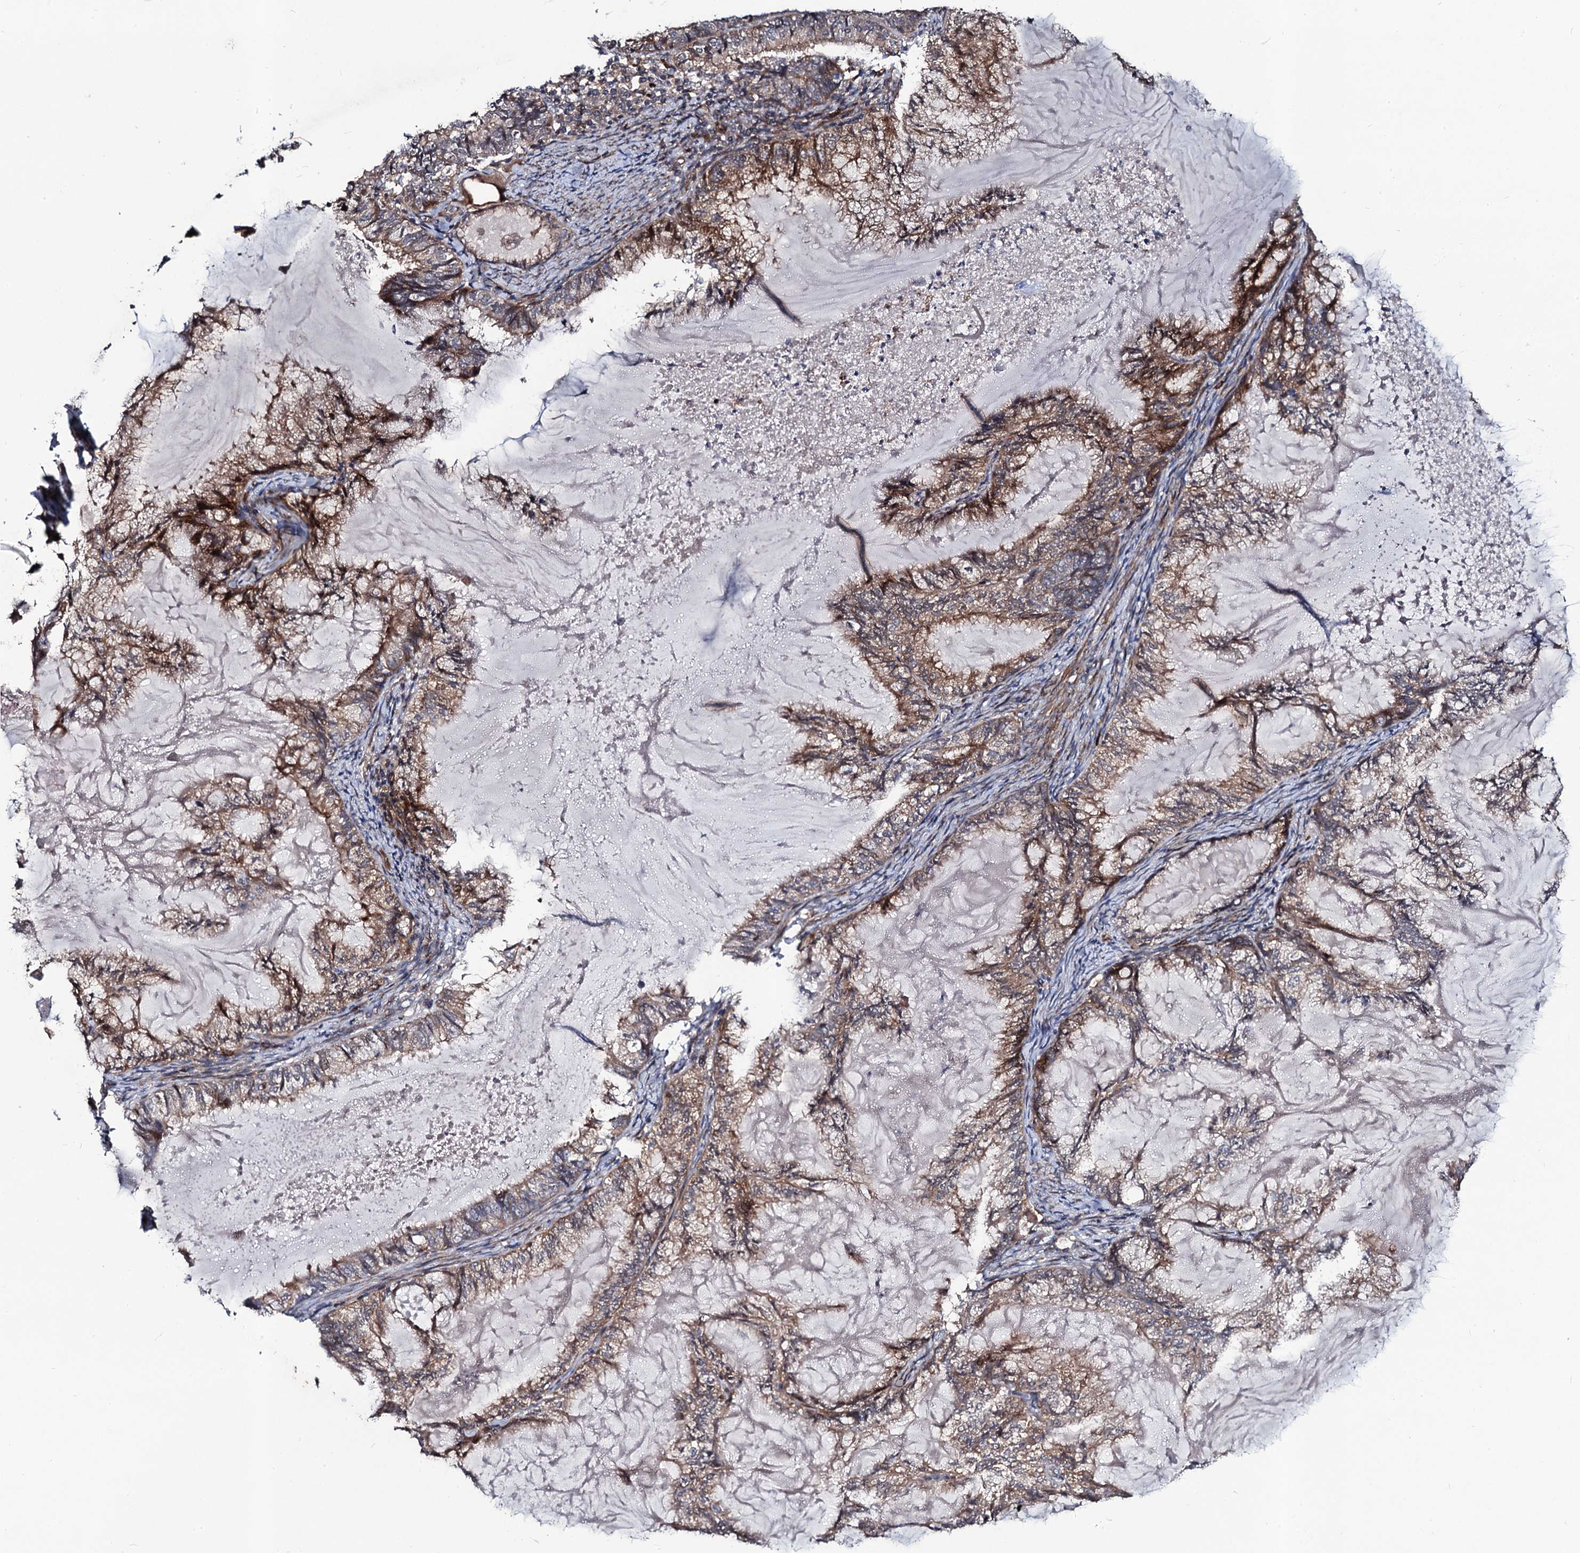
{"staining": {"intensity": "moderate", "quantity": "25%-75%", "location": "cytoplasmic/membranous"}, "tissue": "endometrial cancer", "cell_type": "Tumor cells", "image_type": "cancer", "snomed": [{"axis": "morphology", "description": "Adenocarcinoma, NOS"}, {"axis": "topography", "description": "Endometrium"}], "caption": "The immunohistochemical stain labels moderate cytoplasmic/membranous expression in tumor cells of endometrial cancer (adenocarcinoma) tissue.", "gene": "KXD1", "patient": {"sex": "female", "age": 86}}